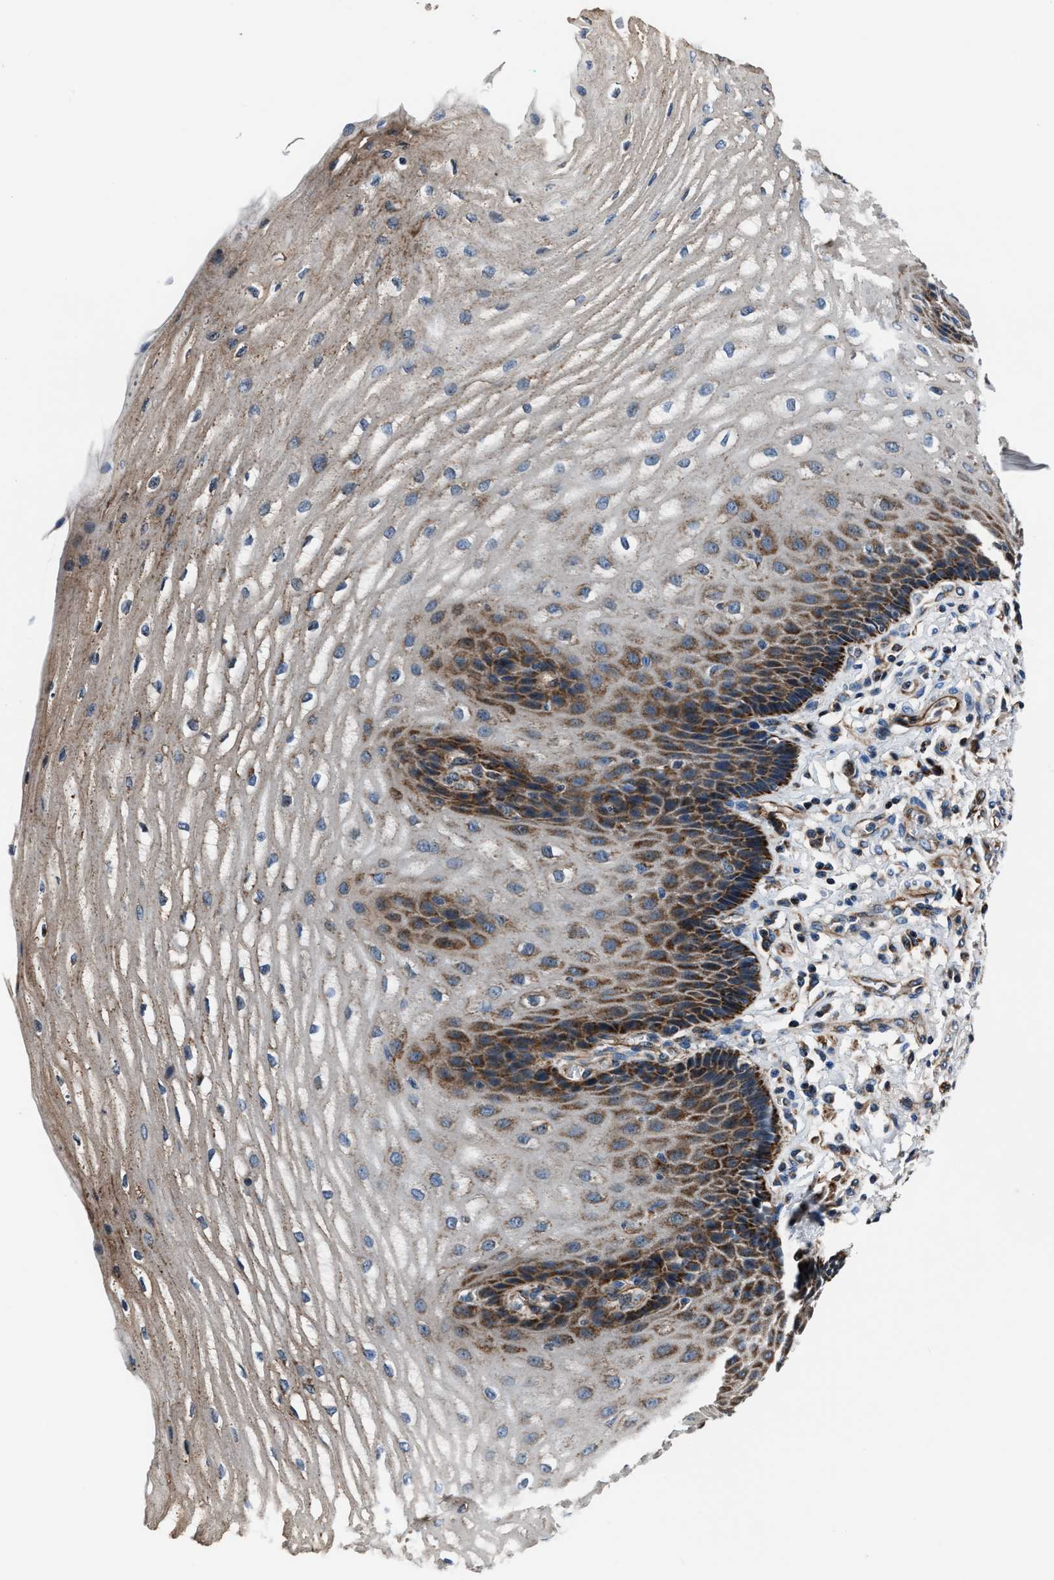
{"staining": {"intensity": "moderate", "quantity": ">75%", "location": "cytoplasmic/membranous"}, "tissue": "esophagus", "cell_type": "Squamous epithelial cells", "image_type": "normal", "snomed": [{"axis": "morphology", "description": "Normal tissue, NOS"}, {"axis": "topography", "description": "Esophagus"}], "caption": "A photomicrograph showing moderate cytoplasmic/membranous expression in approximately >75% of squamous epithelial cells in benign esophagus, as visualized by brown immunohistochemical staining.", "gene": "ENSG00000281039", "patient": {"sex": "male", "age": 54}}